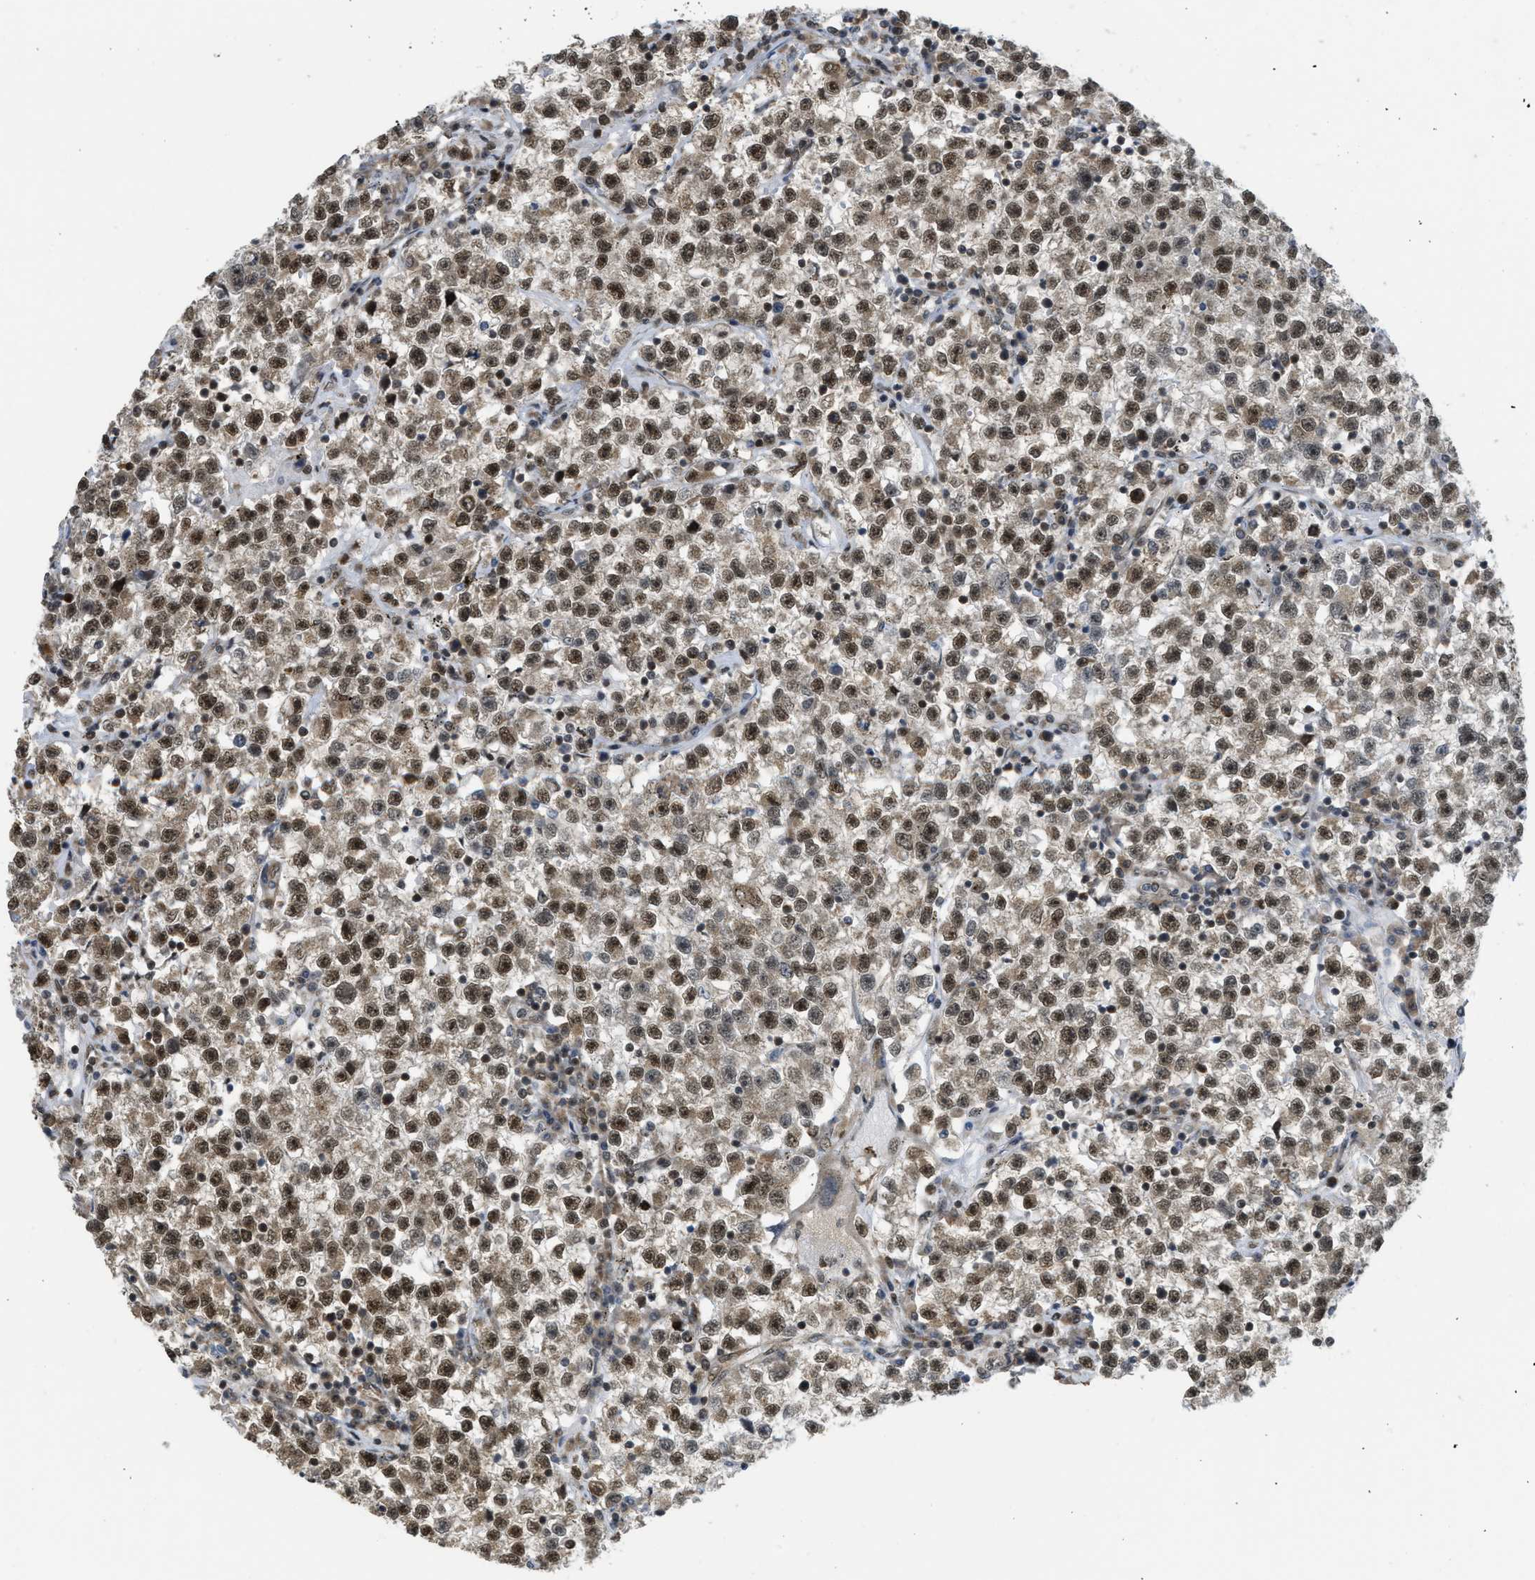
{"staining": {"intensity": "strong", "quantity": ">75%", "location": "nuclear"}, "tissue": "testis cancer", "cell_type": "Tumor cells", "image_type": "cancer", "snomed": [{"axis": "morphology", "description": "Seminoma, NOS"}, {"axis": "topography", "description": "Testis"}], "caption": "About >75% of tumor cells in testis cancer (seminoma) demonstrate strong nuclear protein staining as visualized by brown immunohistochemical staining.", "gene": "TACC1", "patient": {"sex": "male", "age": 22}}